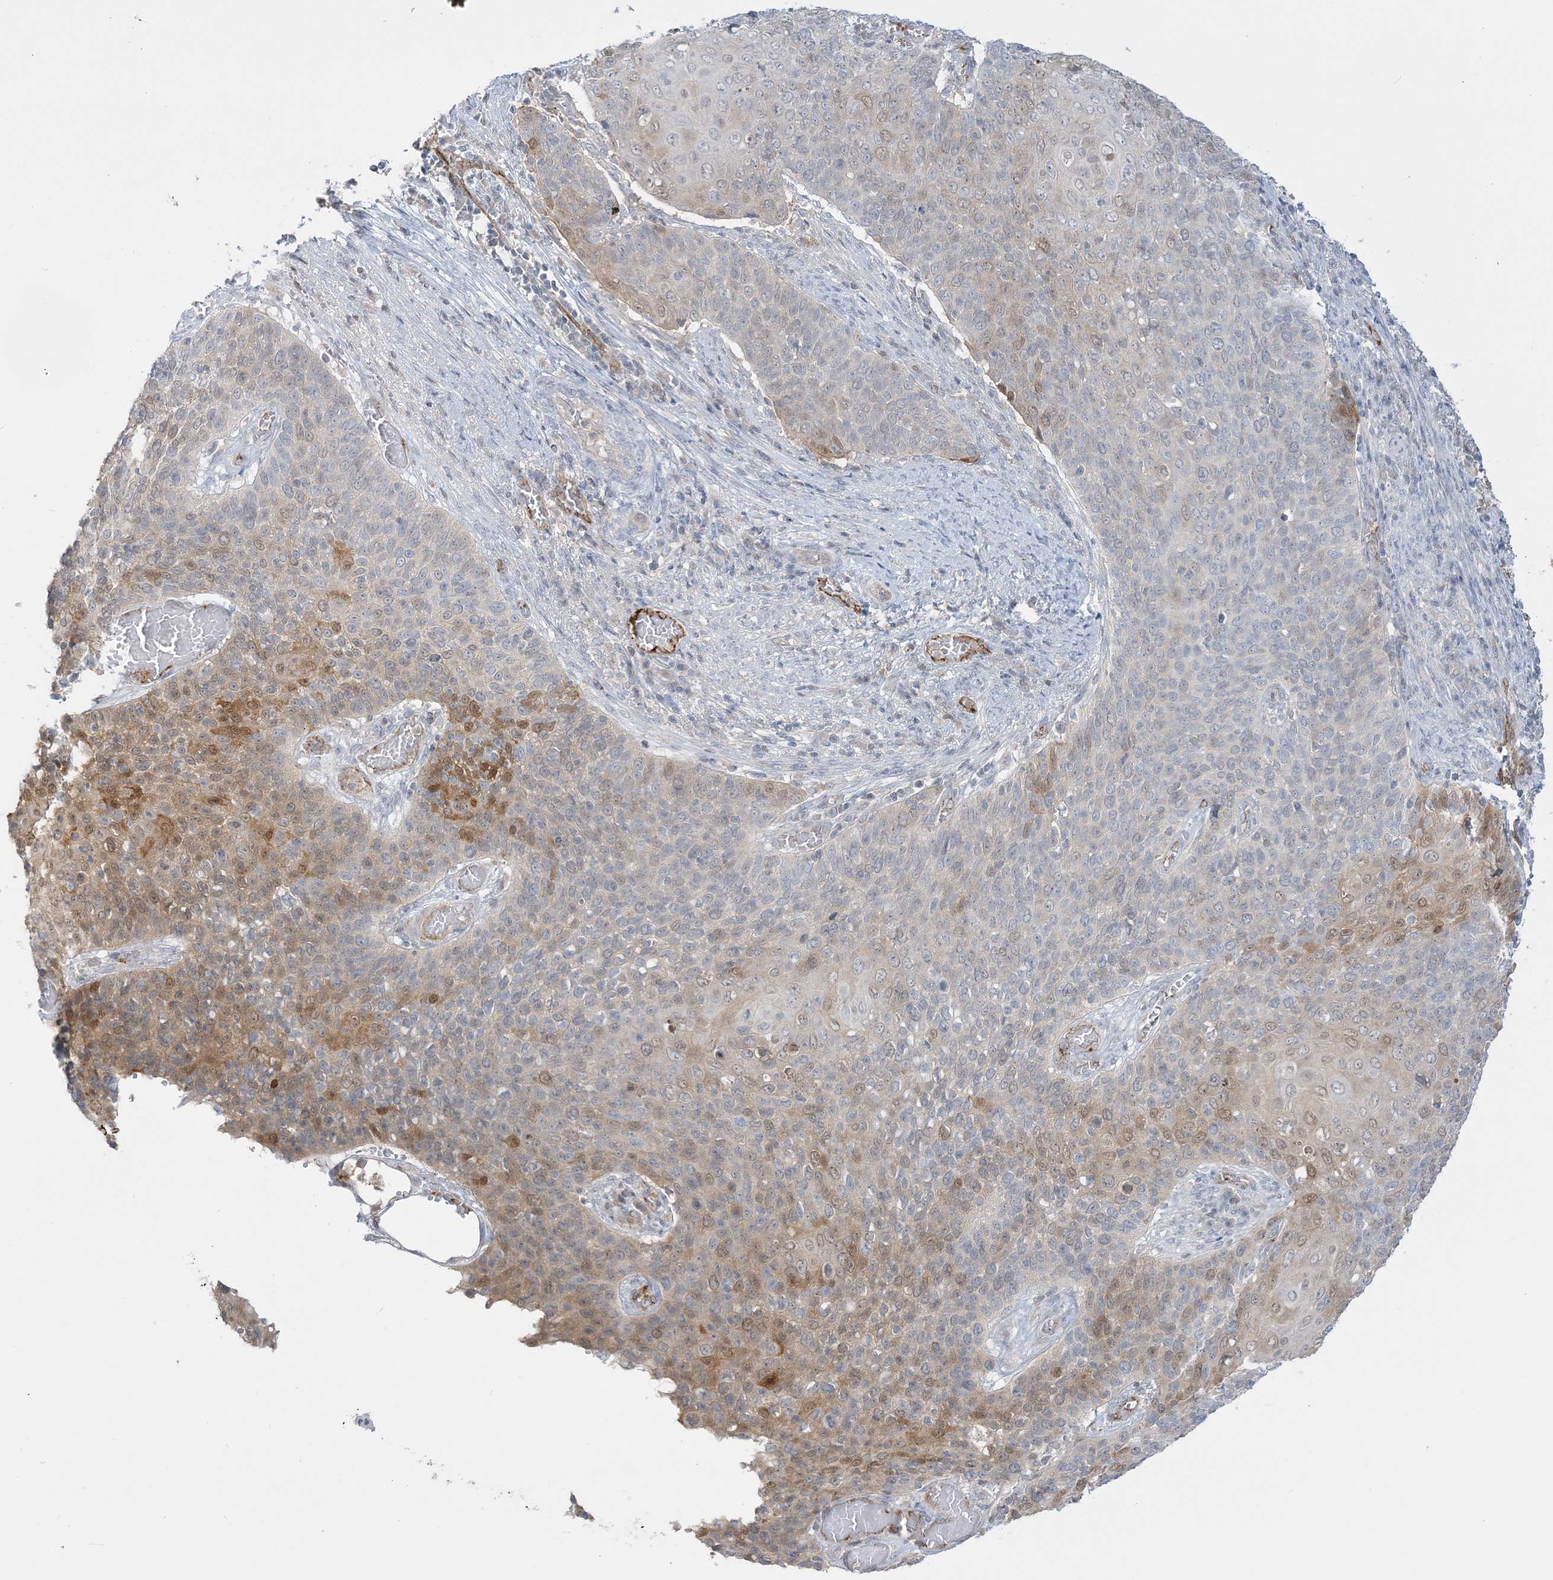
{"staining": {"intensity": "moderate", "quantity": "<25%", "location": "cytoplasmic/membranous"}, "tissue": "cervical cancer", "cell_type": "Tumor cells", "image_type": "cancer", "snomed": [{"axis": "morphology", "description": "Squamous cell carcinoma, NOS"}, {"axis": "topography", "description": "Cervix"}], "caption": "Approximately <25% of tumor cells in cervical cancer (squamous cell carcinoma) demonstrate moderate cytoplasmic/membranous protein staining as visualized by brown immunohistochemical staining.", "gene": "INPP1", "patient": {"sex": "female", "age": 39}}